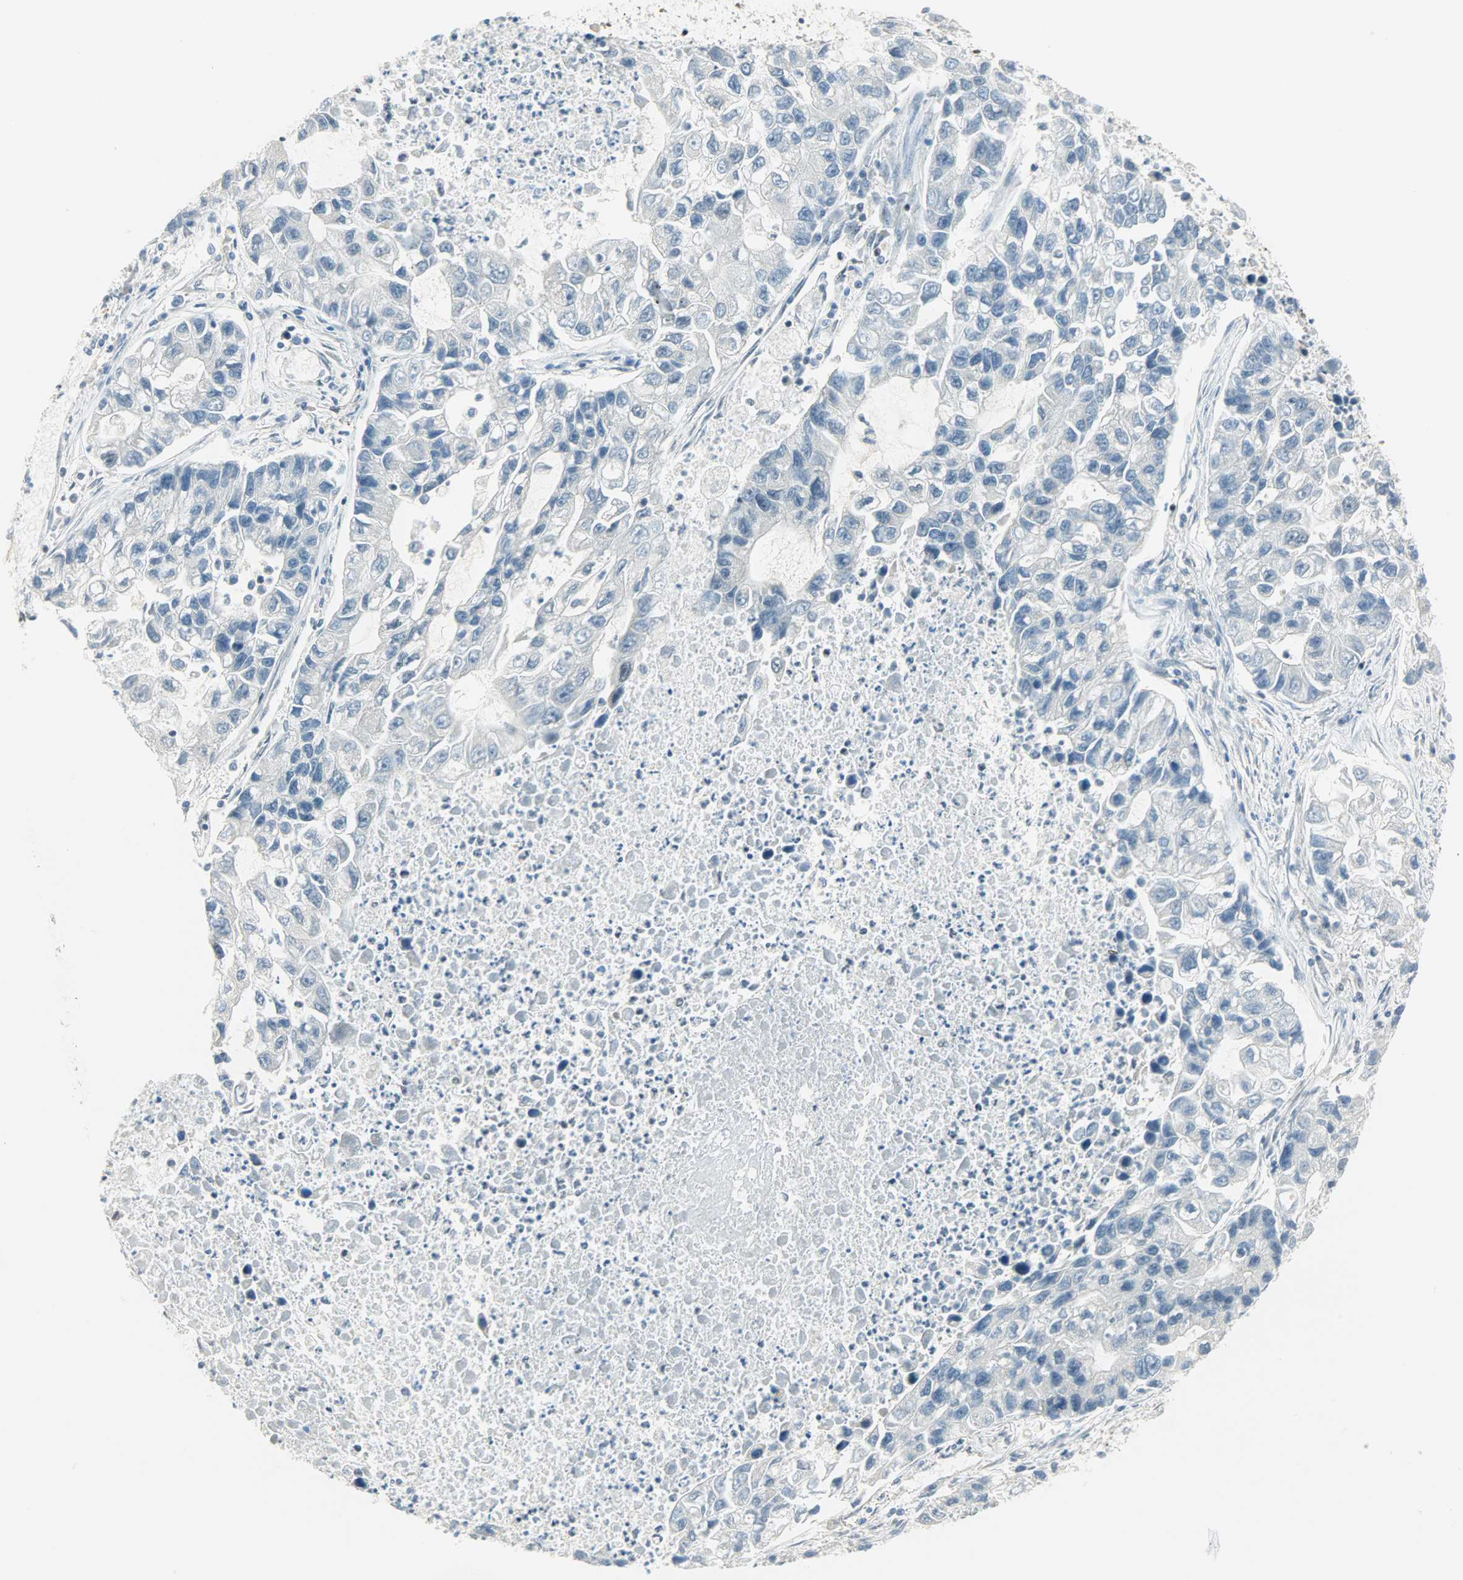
{"staining": {"intensity": "negative", "quantity": "none", "location": "none"}, "tissue": "lung cancer", "cell_type": "Tumor cells", "image_type": "cancer", "snomed": [{"axis": "morphology", "description": "Adenocarcinoma, NOS"}, {"axis": "topography", "description": "Lung"}], "caption": "DAB immunohistochemical staining of lung cancer shows no significant staining in tumor cells.", "gene": "SUGP1", "patient": {"sex": "female", "age": 51}}